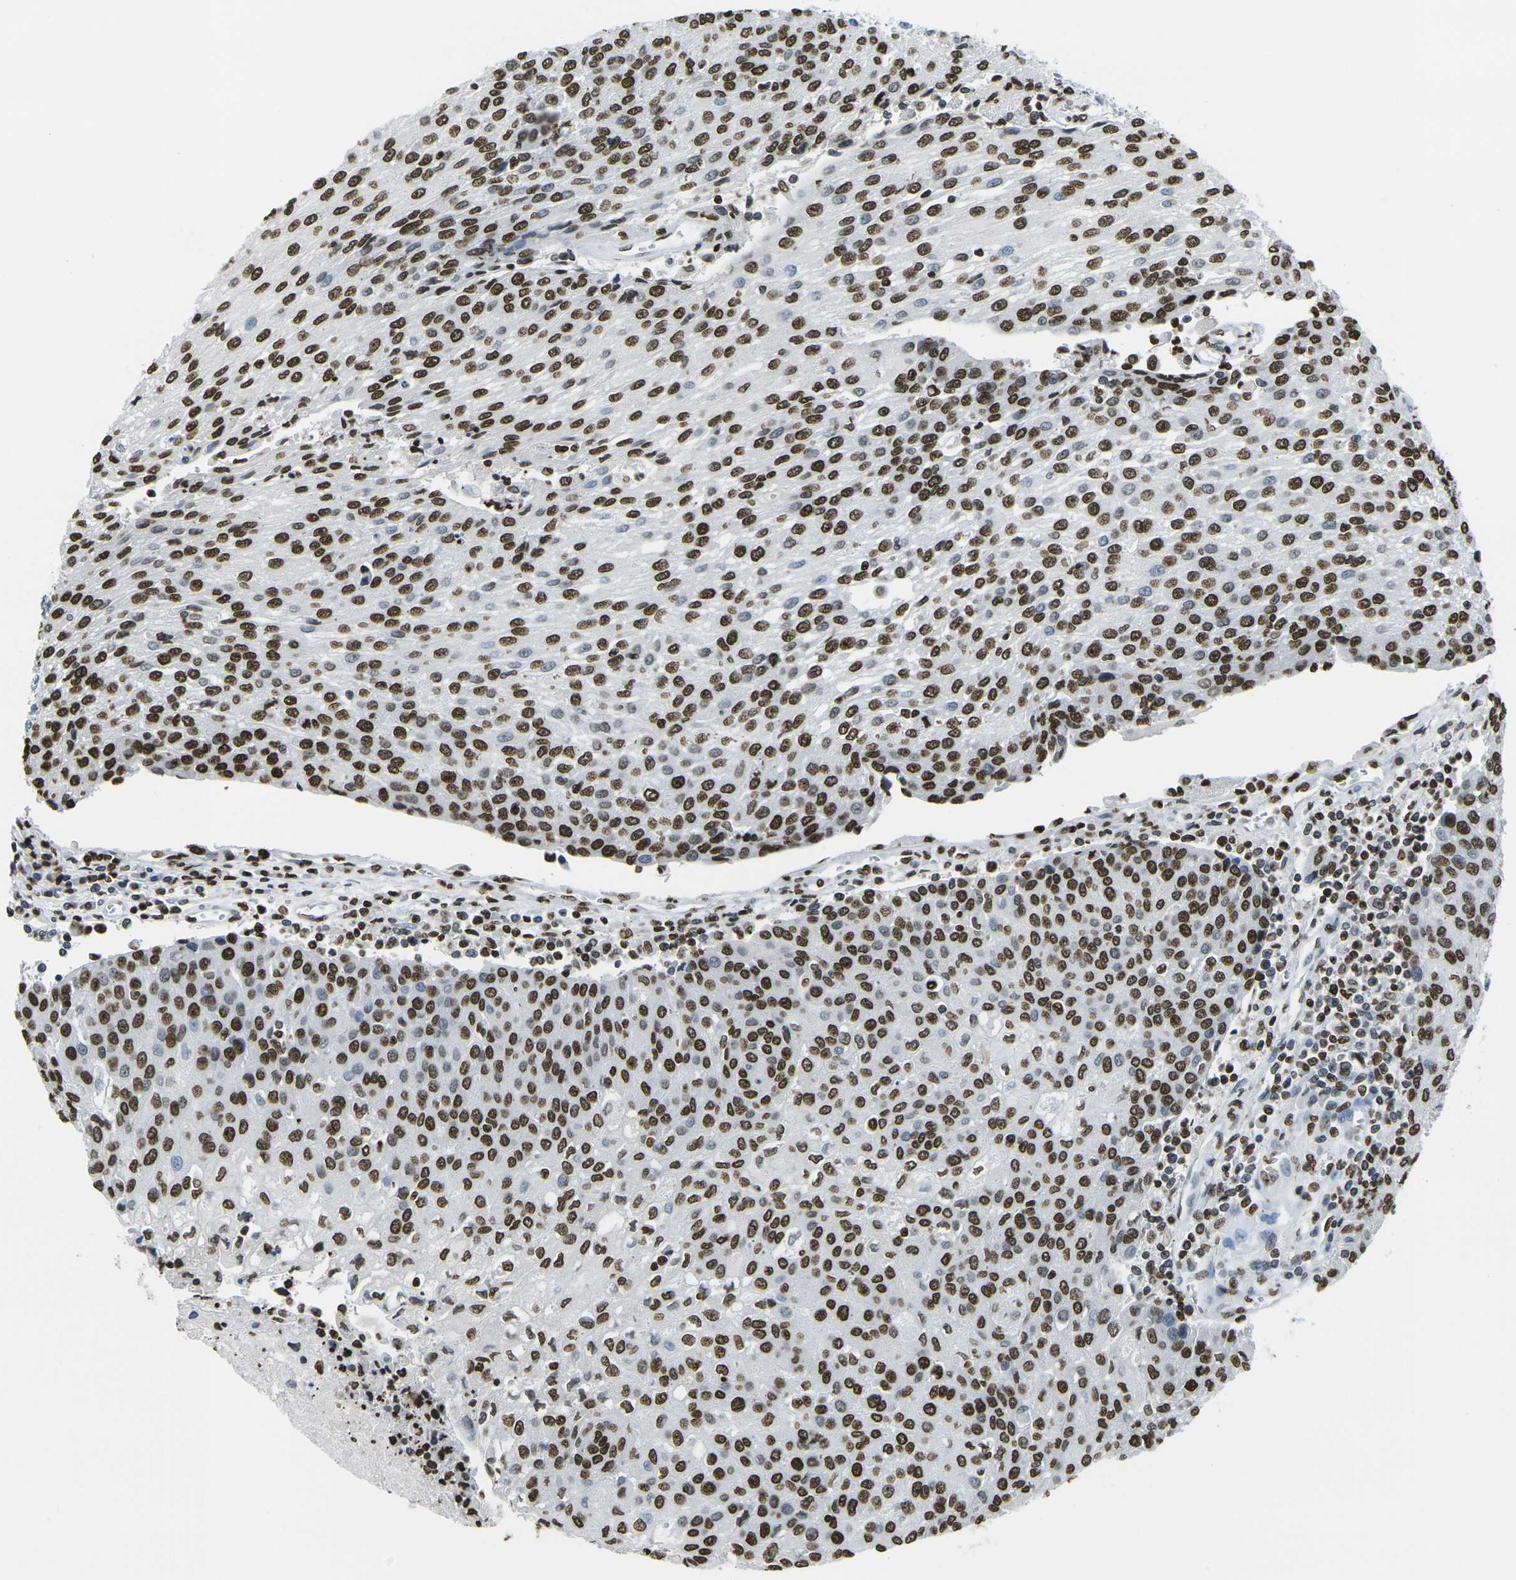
{"staining": {"intensity": "strong", "quantity": ">75%", "location": "nuclear"}, "tissue": "urothelial cancer", "cell_type": "Tumor cells", "image_type": "cancer", "snomed": [{"axis": "morphology", "description": "Urothelial carcinoma, High grade"}, {"axis": "topography", "description": "Urinary bladder"}], "caption": "Tumor cells demonstrate high levels of strong nuclear positivity in approximately >75% of cells in human high-grade urothelial carcinoma. The protein is shown in brown color, while the nuclei are stained blue.", "gene": "DRAXIN", "patient": {"sex": "female", "age": 85}}